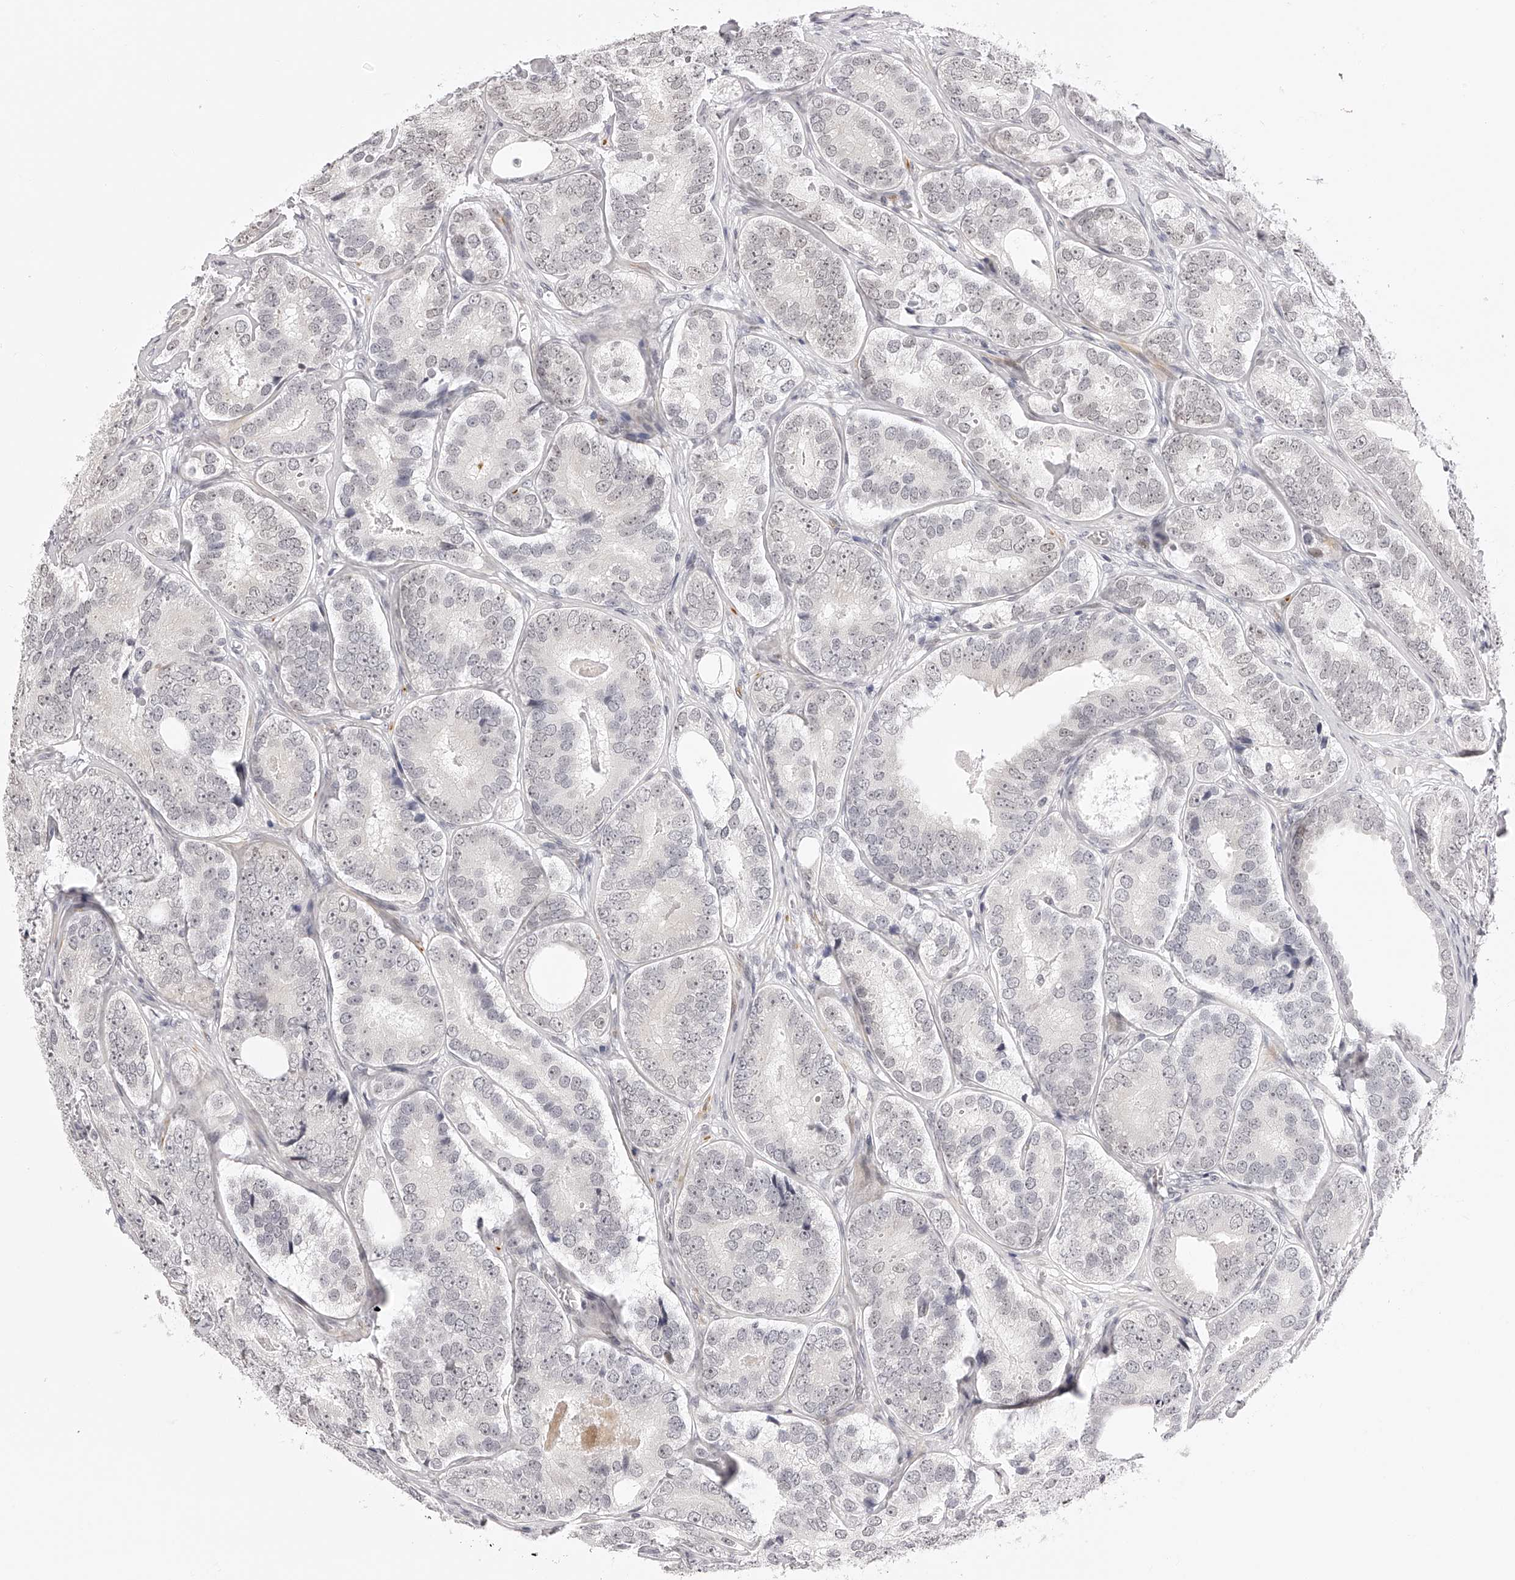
{"staining": {"intensity": "negative", "quantity": "none", "location": "none"}, "tissue": "prostate cancer", "cell_type": "Tumor cells", "image_type": "cancer", "snomed": [{"axis": "morphology", "description": "Adenocarcinoma, High grade"}, {"axis": "topography", "description": "Prostate"}], "caption": "DAB immunohistochemical staining of prostate cancer (adenocarcinoma (high-grade)) reveals no significant positivity in tumor cells.", "gene": "PLEKHG1", "patient": {"sex": "male", "age": 56}}